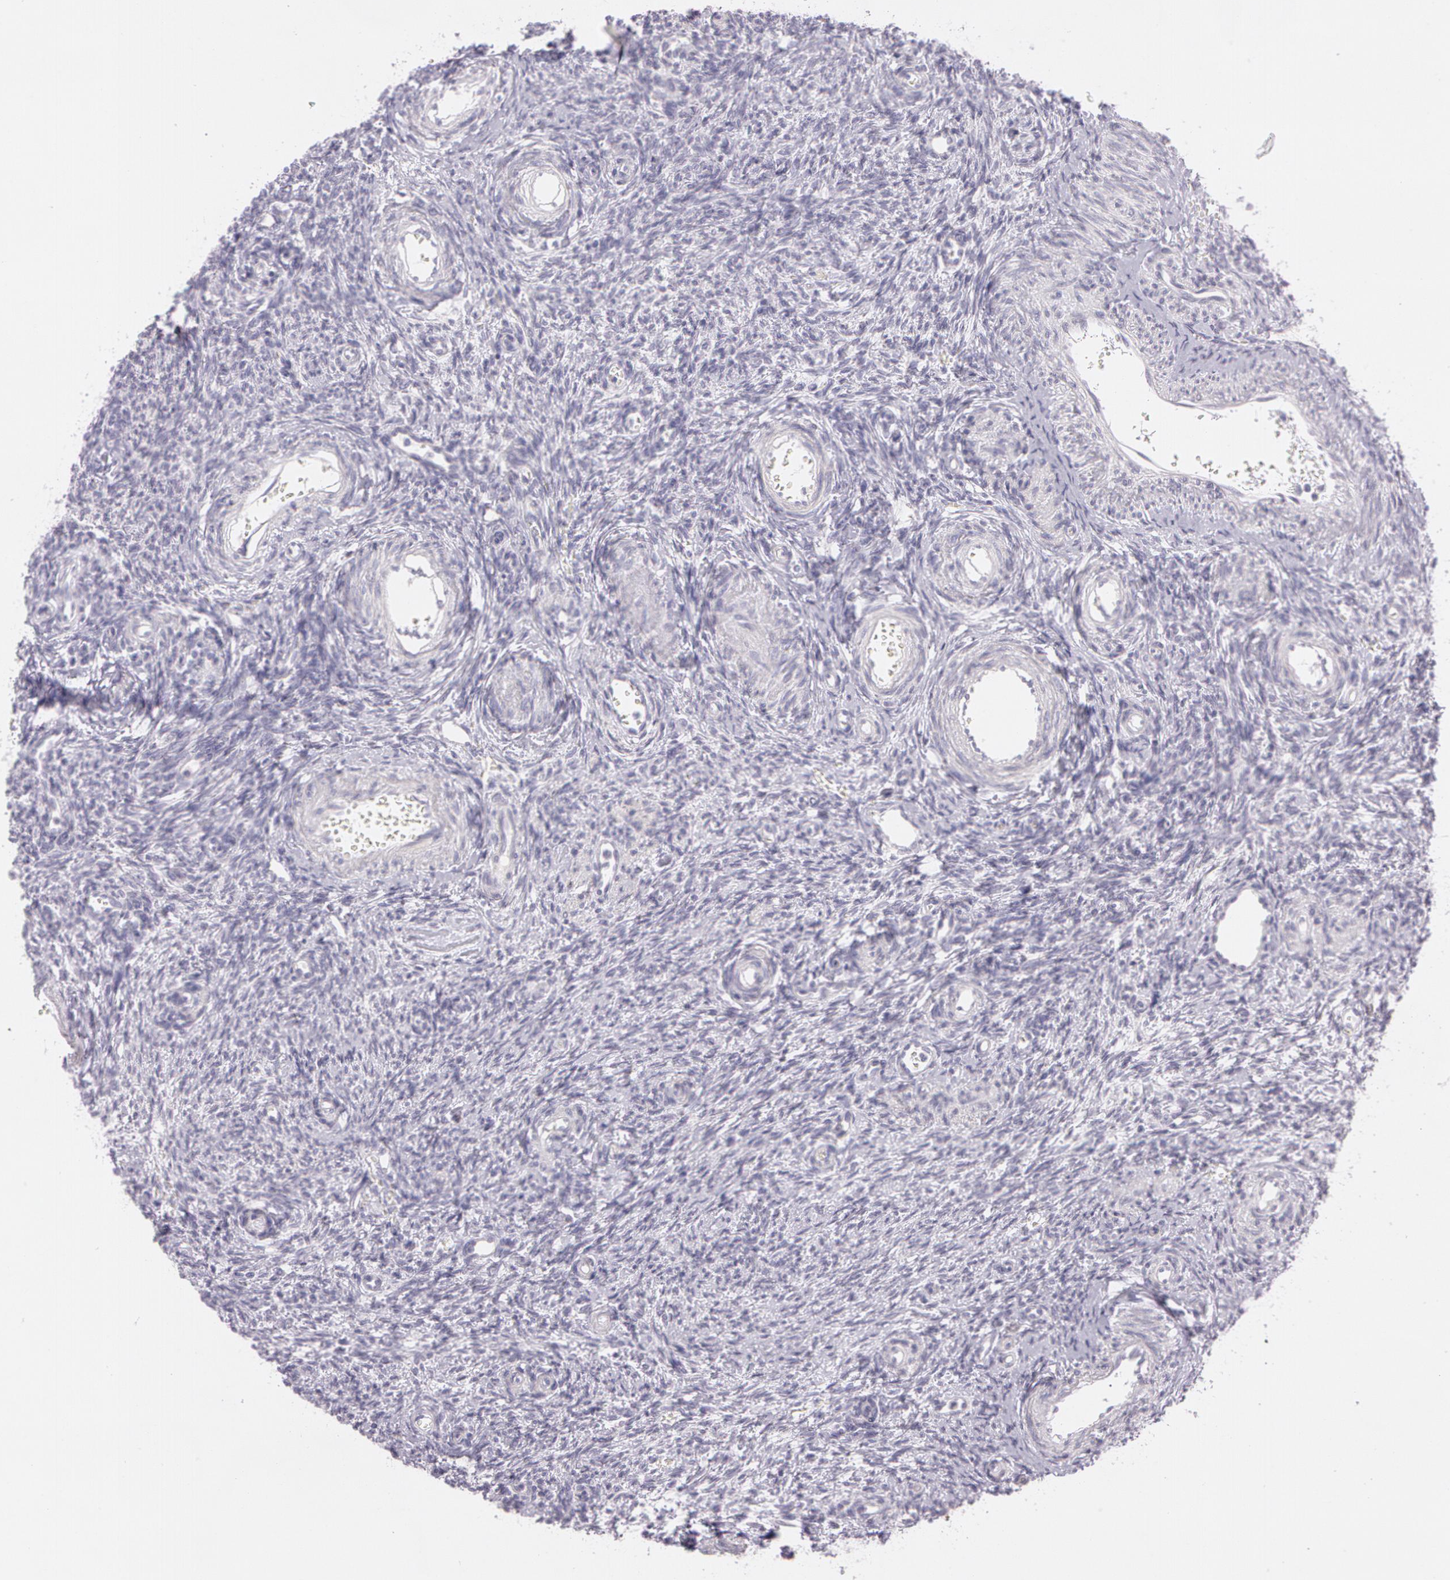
{"staining": {"intensity": "negative", "quantity": "none", "location": "none"}, "tissue": "ovary", "cell_type": "Follicle cells", "image_type": "normal", "snomed": [{"axis": "morphology", "description": "Normal tissue, NOS"}, {"axis": "topography", "description": "Ovary"}], "caption": "Immunohistochemistry (IHC) histopathology image of unremarkable ovary: human ovary stained with DAB exhibits no significant protein staining in follicle cells.", "gene": "OTC", "patient": {"sex": "female", "age": 39}}